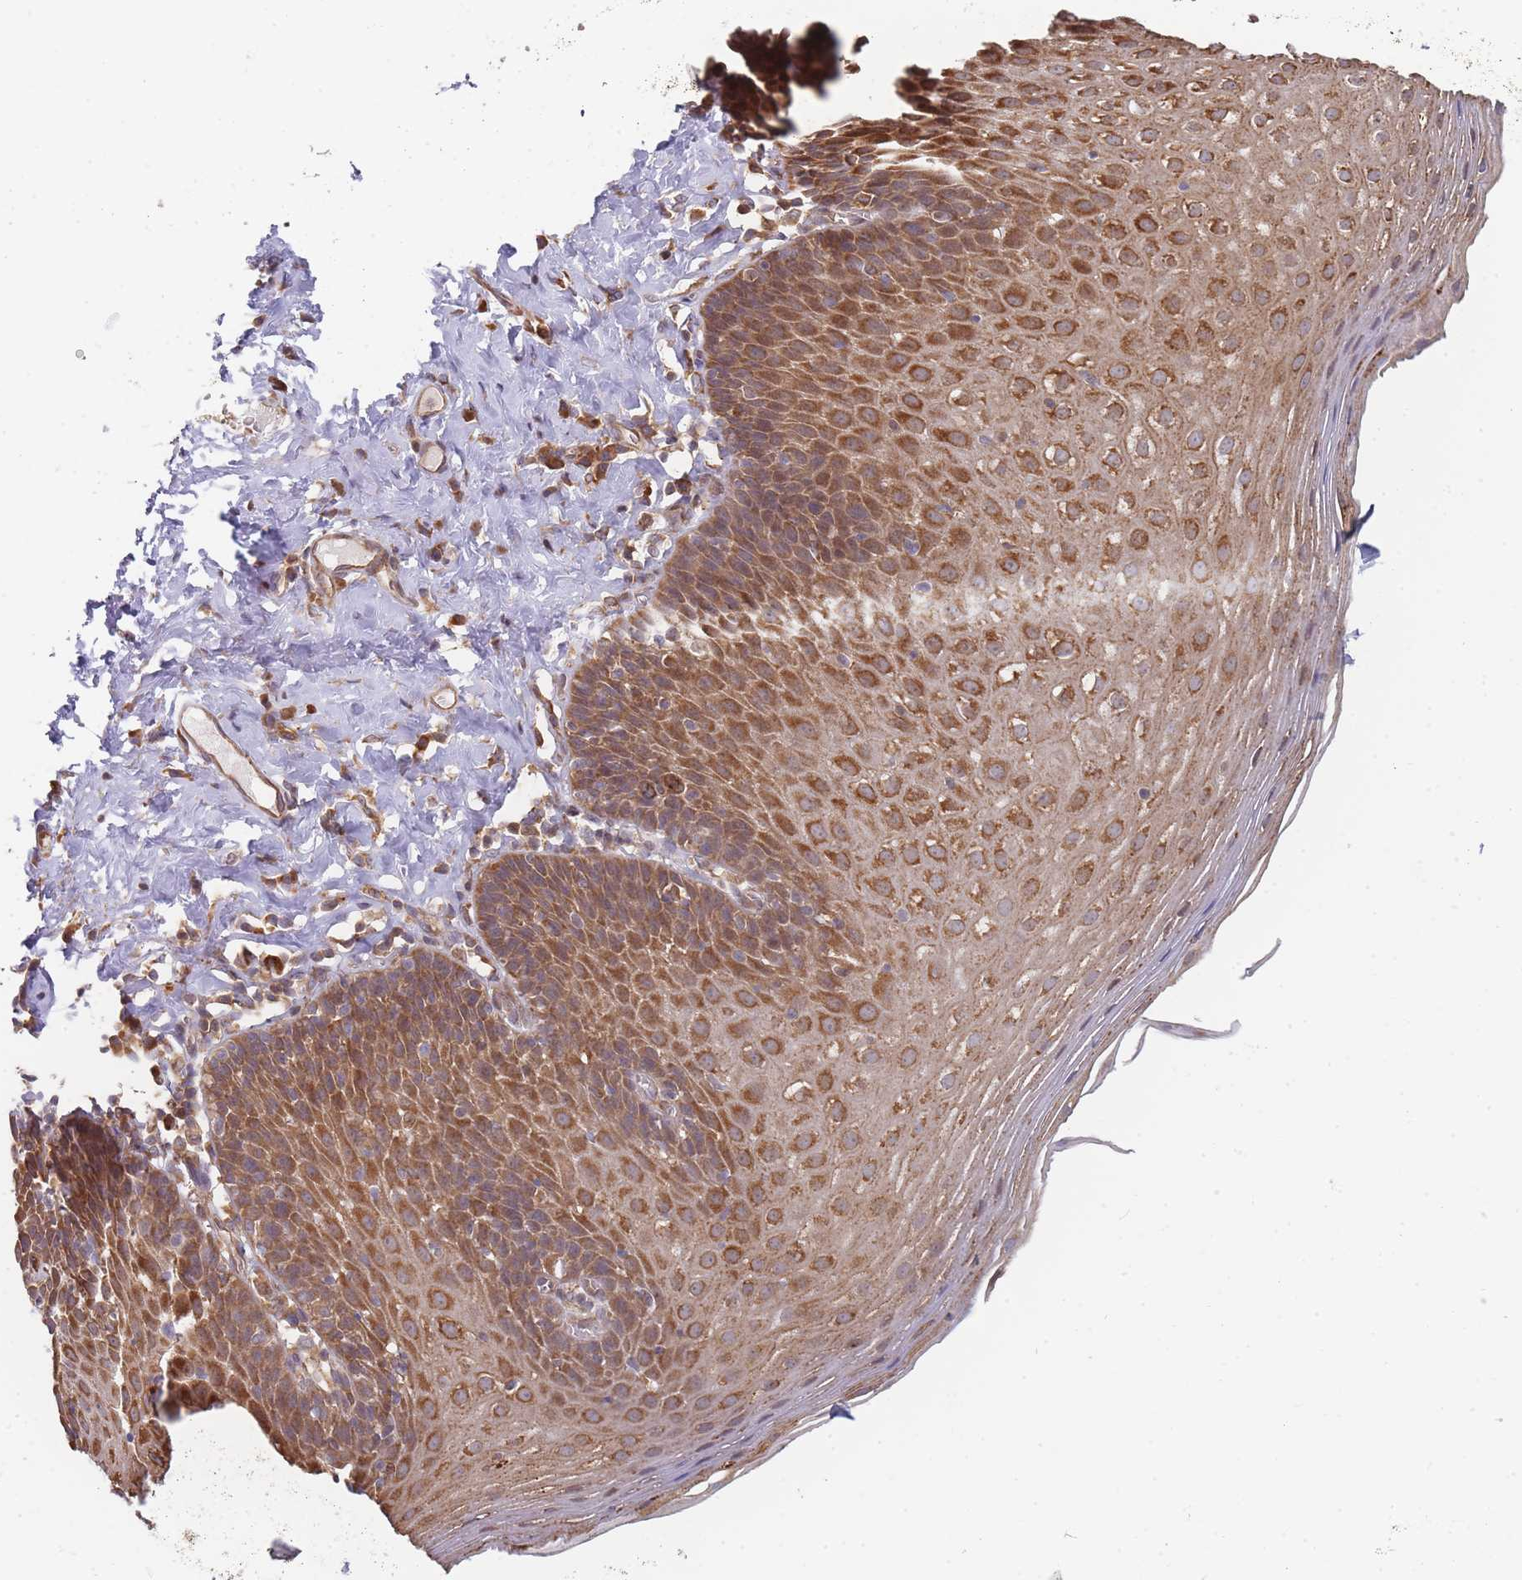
{"staining": {"intensity": "moderate", "quantity": ">75%", "location": "cytoplasmic/membranous"}, "tissue": "esophagus", "cell_type": "Squamous epithelial cells", "image_type": "normal", "snomed": [{"axis": "morphology", "description": "Normal tissue, NOS"}, {"axis": "topography", "description": "Esophagus"}], "caption": "The micrograph reveals a brown stain indicating the presence of a protein in the cytoplasmic/membranous of squamous epithelial cells in esophagus.", "gene": "TRIM26", "patient": {"sex": "female", "age": 61}}